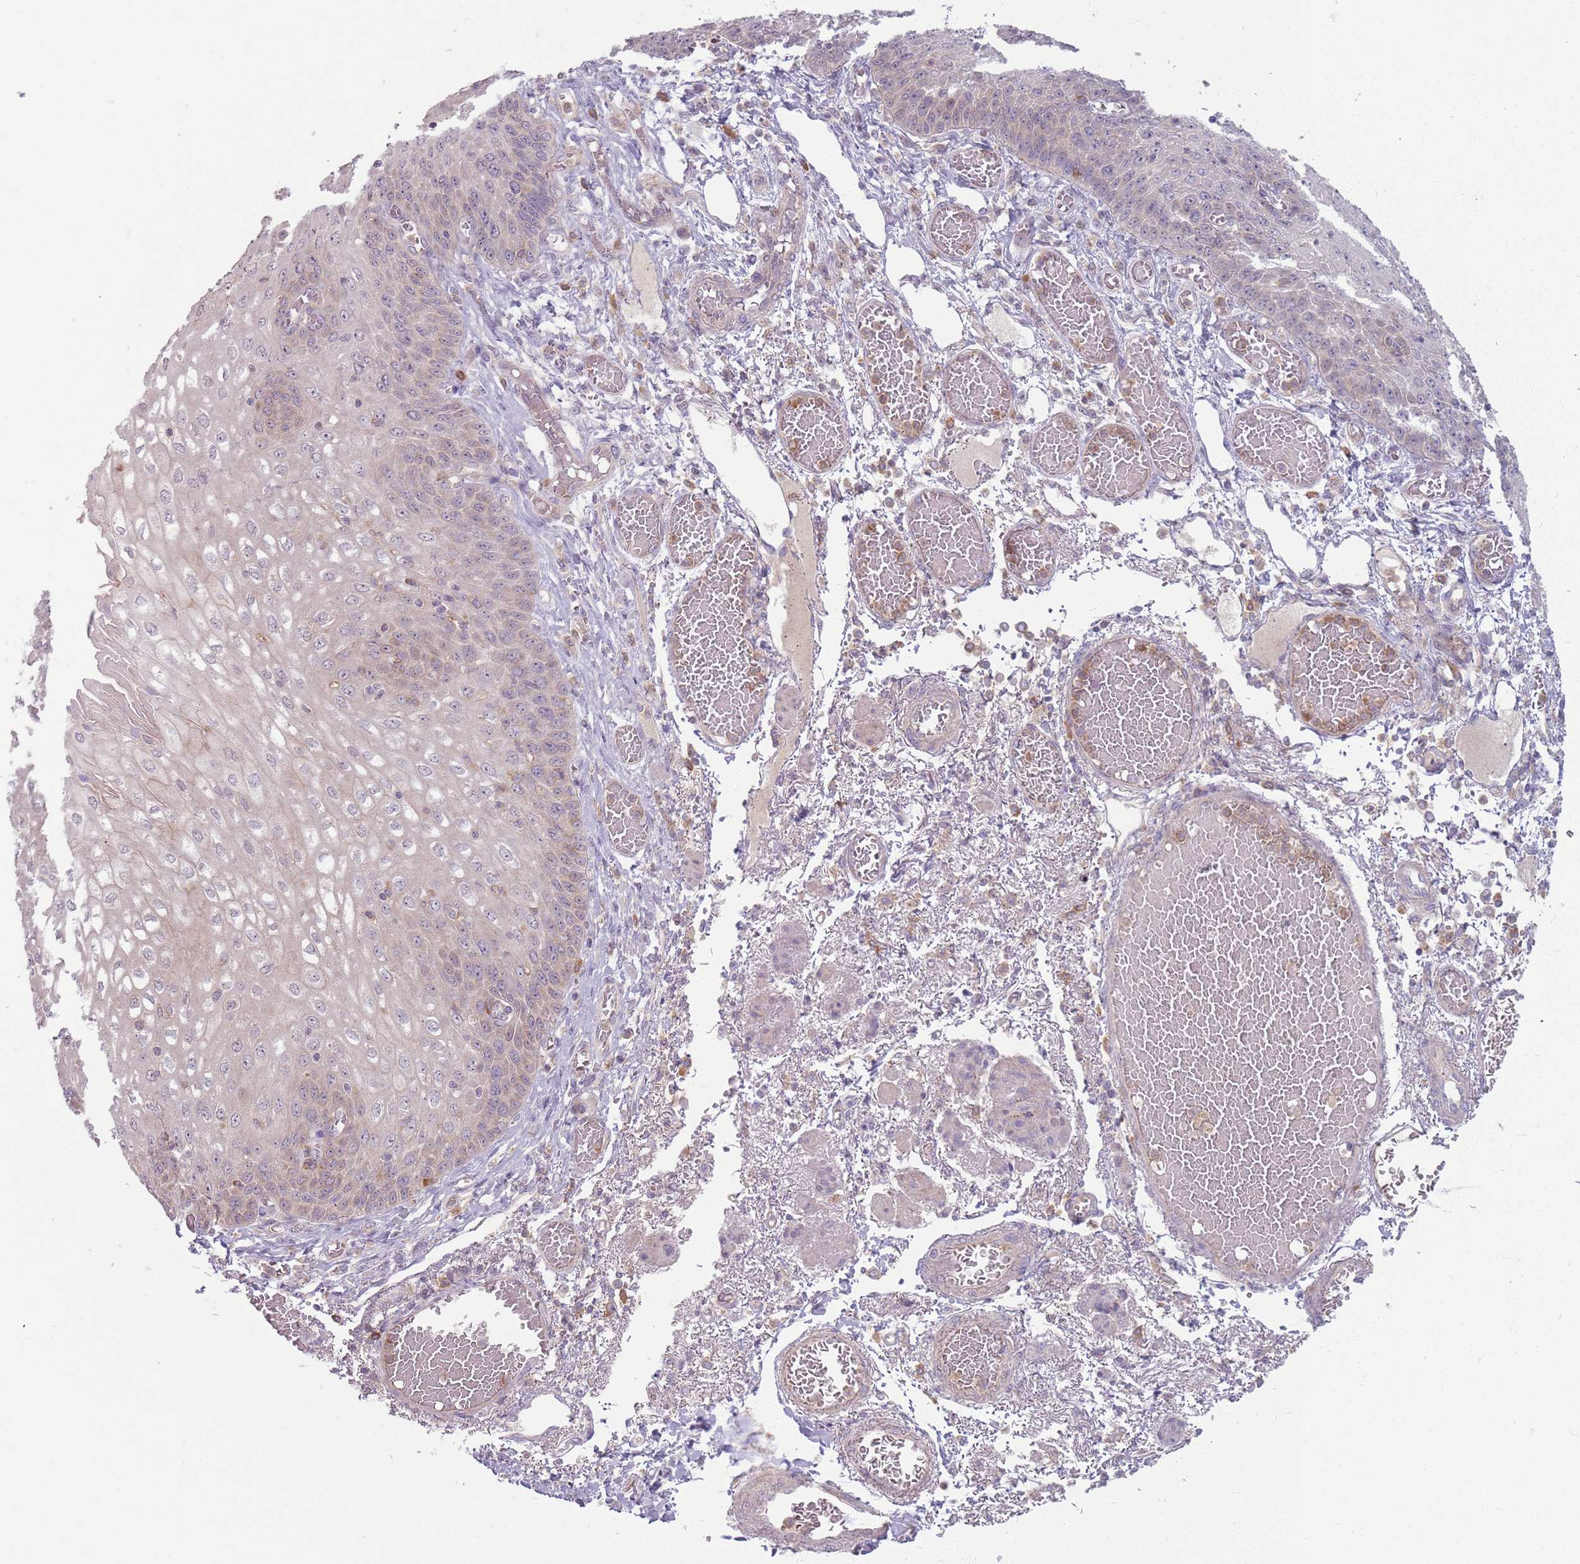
{"staining": {"intensity": "weak", "quantity": "<25%", "location": "cytoplasmic/membranous"}, "tissue": "esophagus", "cell_type": "Squamous epithelial cells", "image_type": "normal", "snomed": [{"axis": "morphology", "description": "Normal tissue, NOS"}, {"axis": "topography", "description": "Esophagus"}], "caption": "This is an immunohistochemistry (IHC) histopathology image of benign human esophagus. There is no expression in squamous epithelial cells.", "gene": "ZDHHC2", "patient": {"sex": "male", "age": 81}}